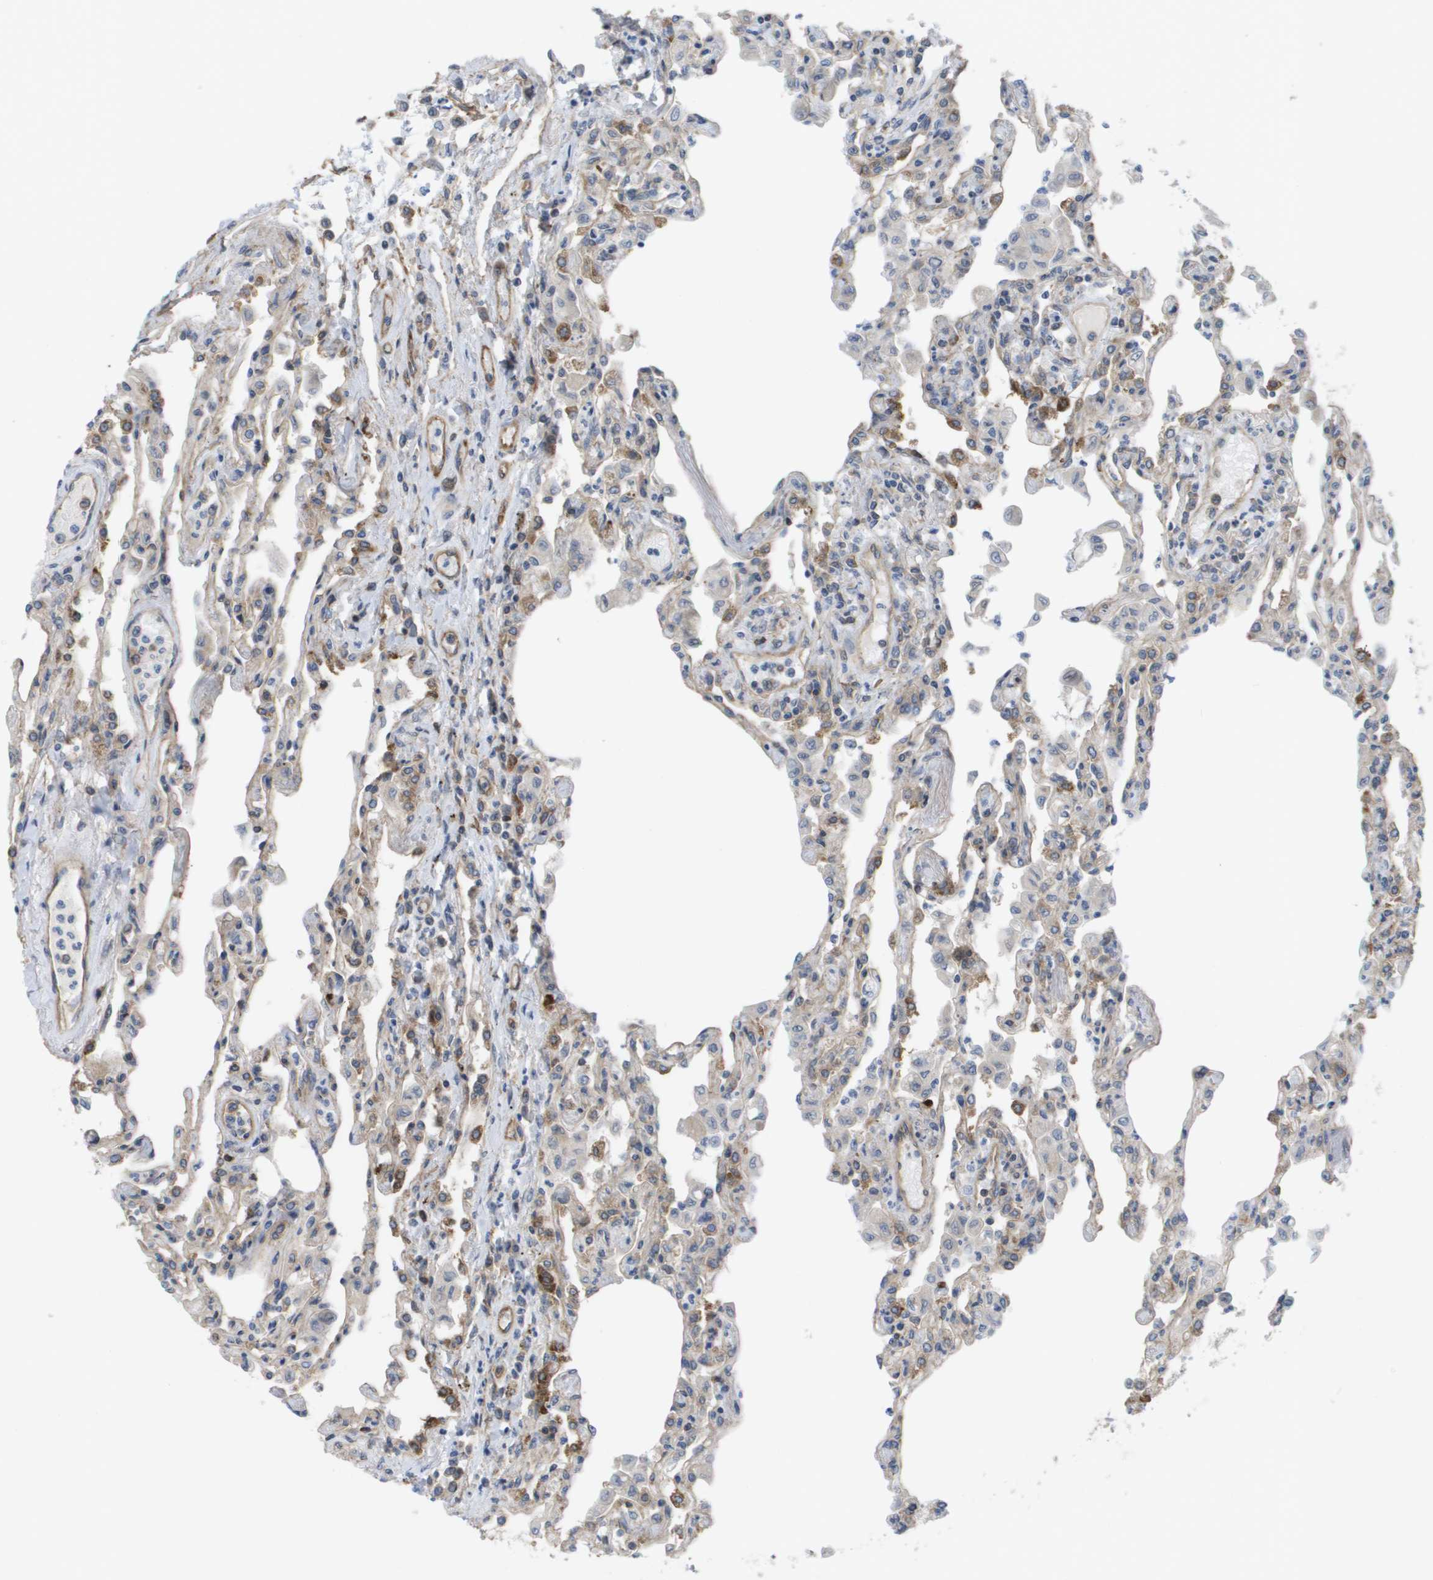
{"staining": {"intensity": "weak", "quantity": "<25%", "location": "cytoplasmic/membranous"}, "tissue": "lung", "cell_type": "Alveolar cells", "image_type": "normal", "snomed": [{"axis": "morphology", "description": "Normal tissue, NOS"}, {"axis": "topography", "description": "Bronchus"}, {"axis": "topography", "description": "Lung"}], "caption": "There is no significant positivity in alveolar cells of lung.", "gene": "MTARC2", "patient": {"sex": "female", "age": 49}}